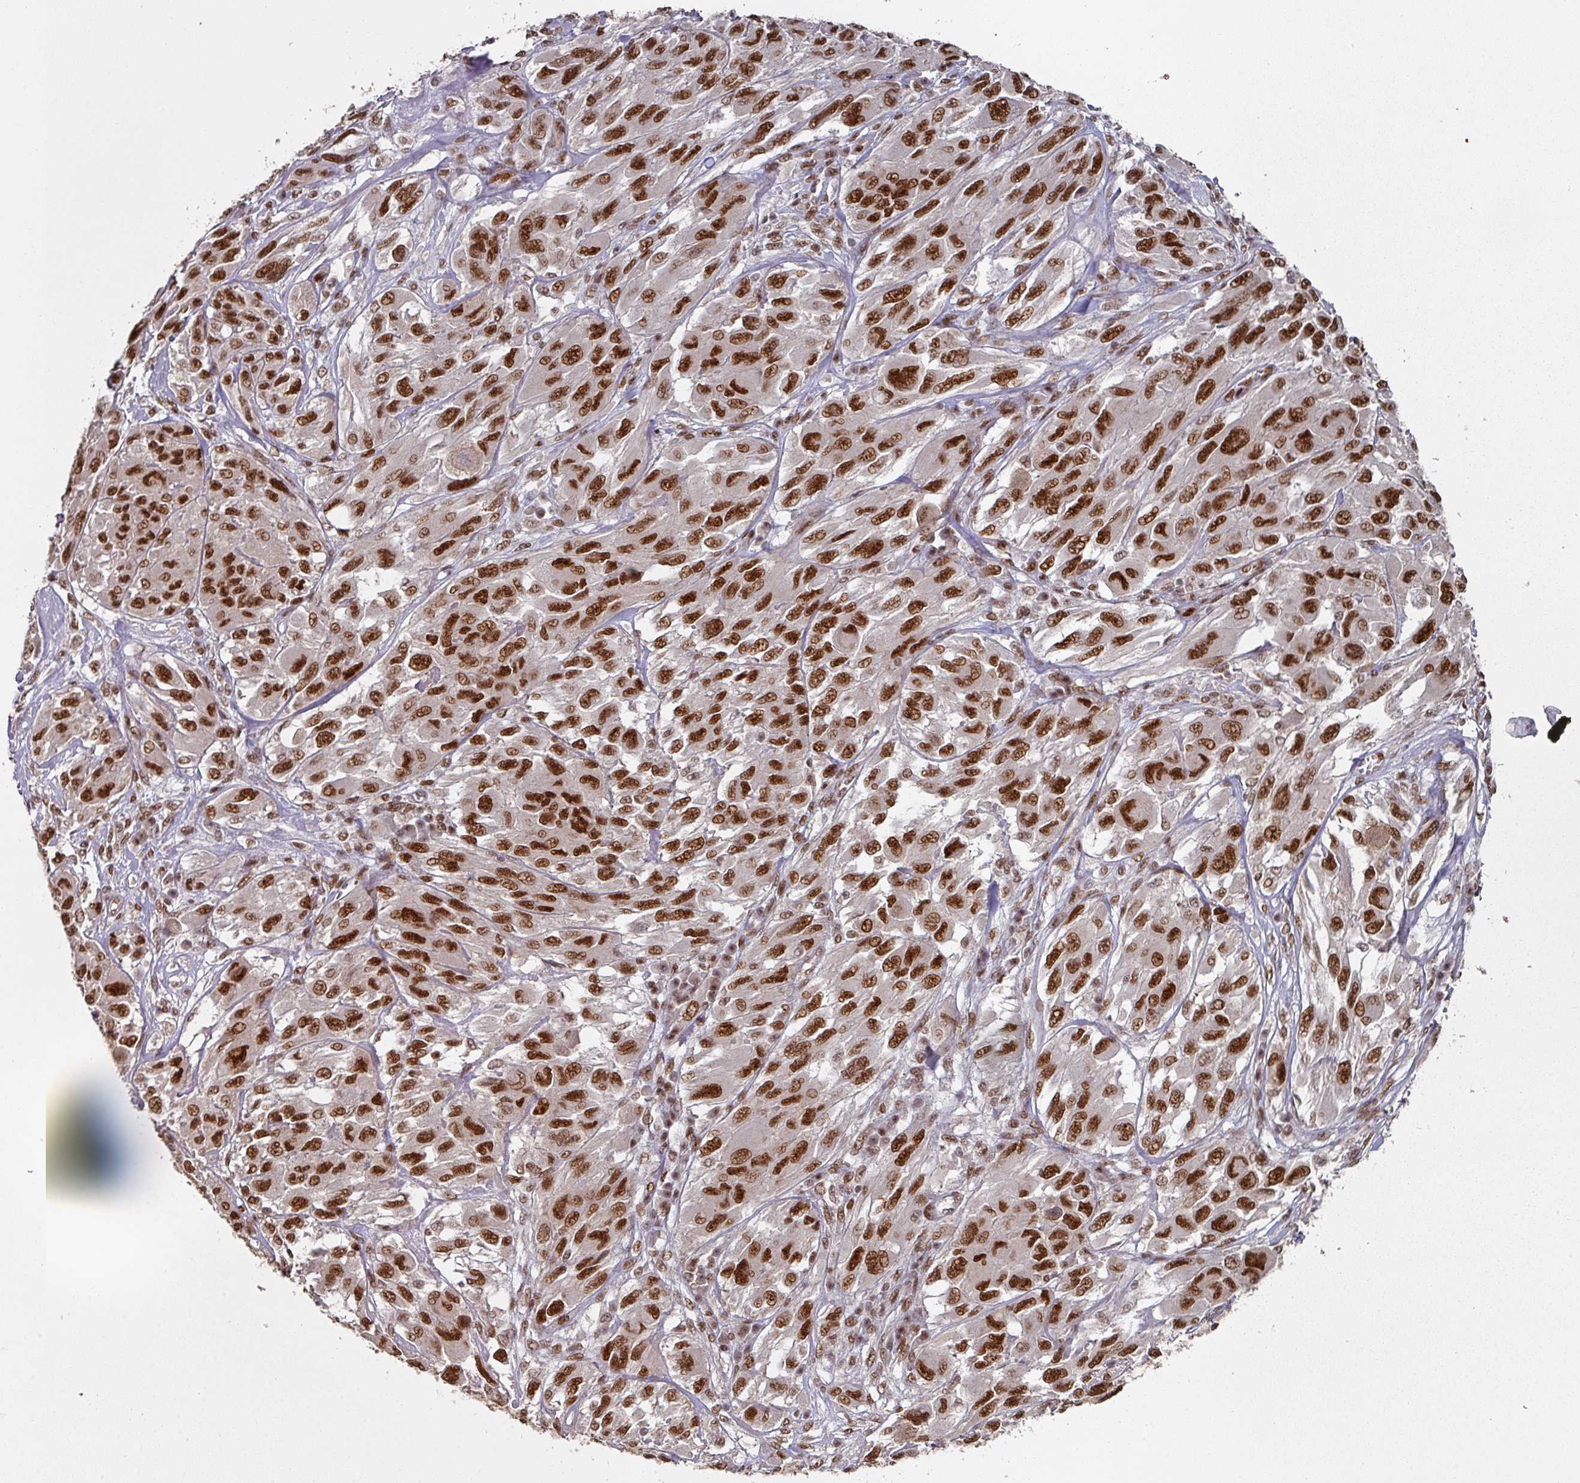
{"staining": {"intensity": "strong", "quantity": ">75%", "location": "nuclear"}, "tissue": "melanoma", "cell_type": "Tumor cells", "image_type": "cancer", "snomed": [{"axis": "morphology", "description": "Malignant melanoma, NOS"}, {"axis": "topography", "description": "Skin"}], "caption": "A high-resolution histopathology image shows IHC staining of melanoma, which exhibits strong nuclear staining in about >75% of tumor cells.", "gene": "MEPCE", "patient": {"sex": "female", "age": 91}}